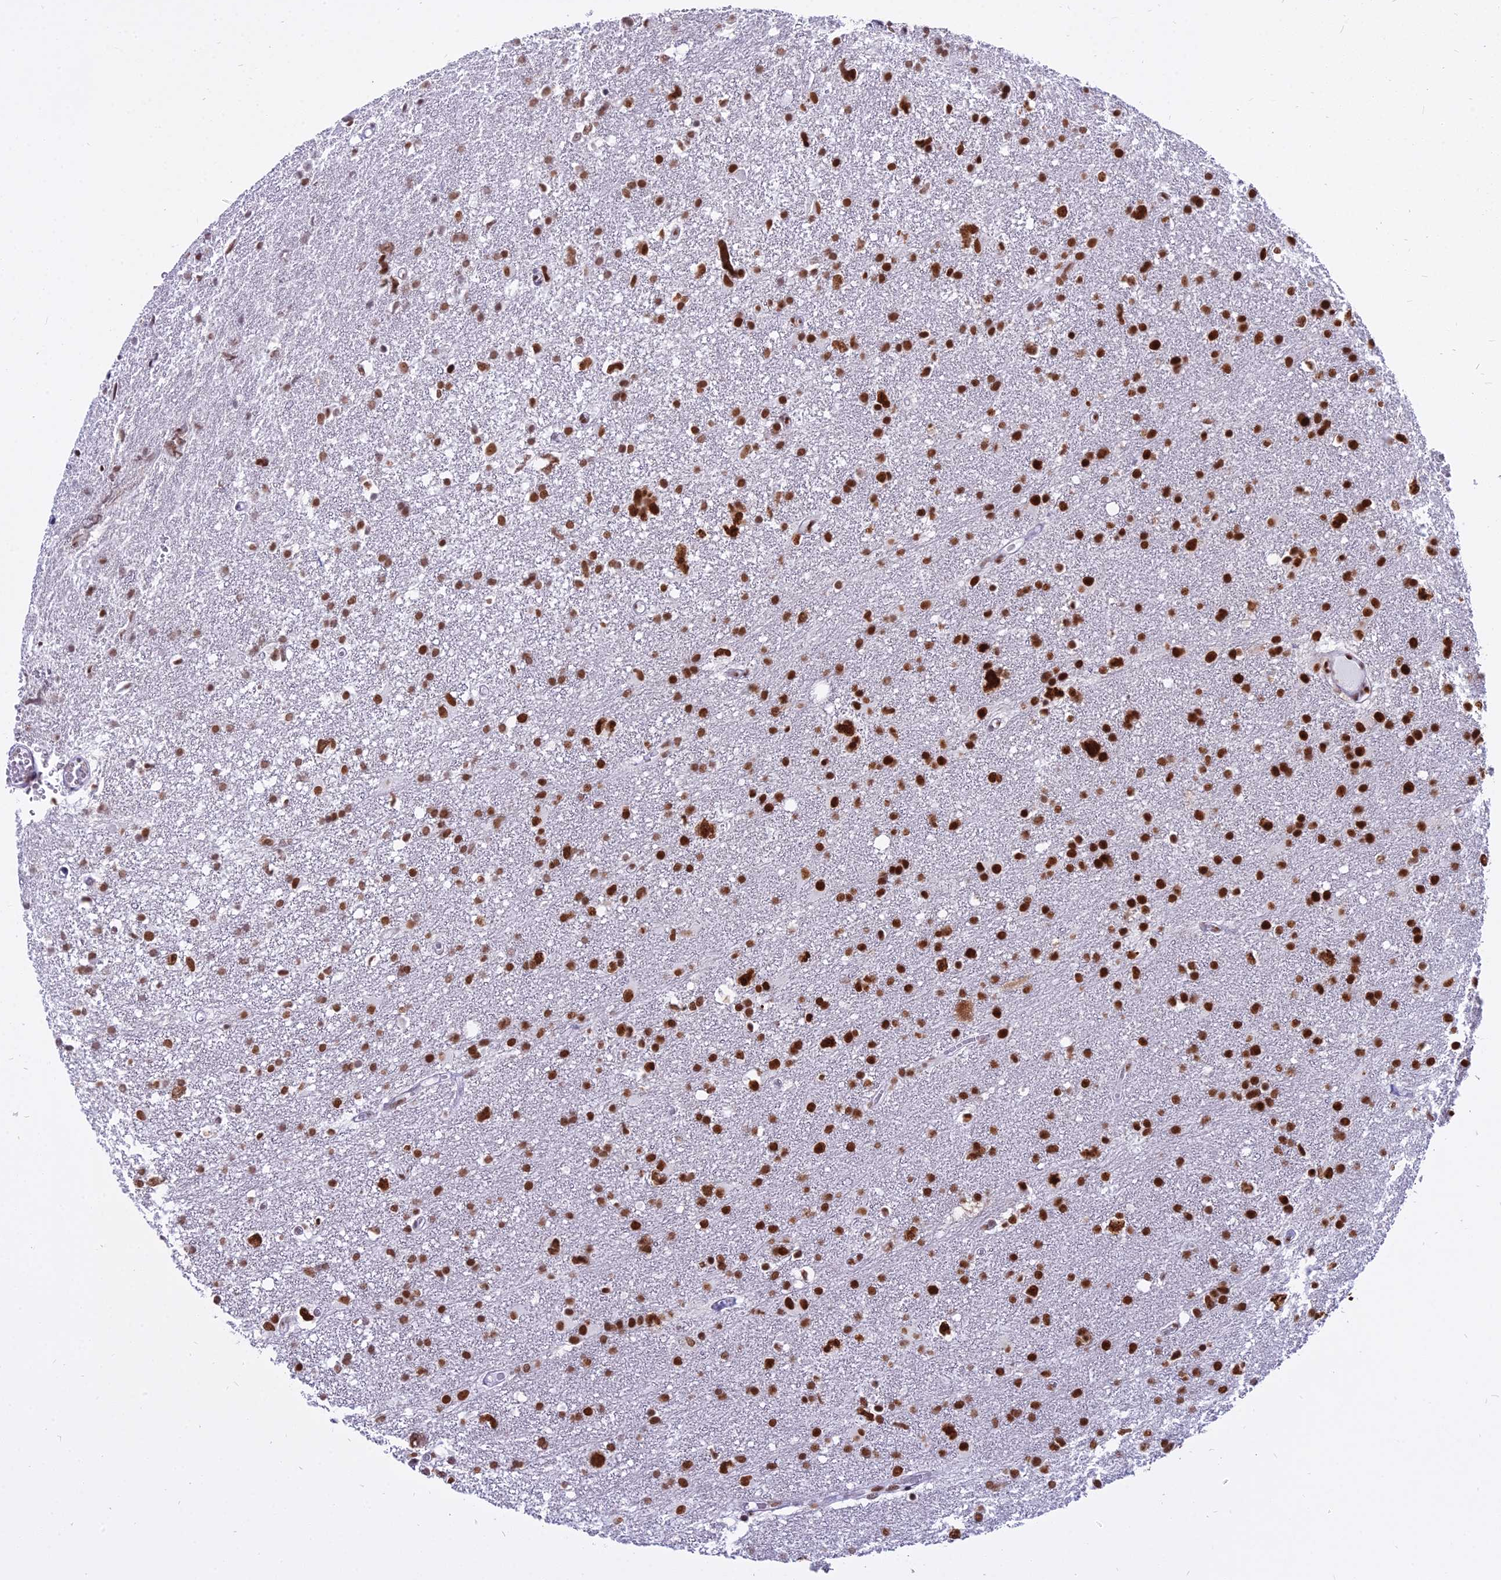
{"staining": {"intensity": "strong", "quantity": ">75%", "location": "nuclear"}, "tissue": "glioma", "cell_type": "Tumor cells", "image_type": "cancer", "snomed": [{"axis": "morphology", "description": "Glioma, malignant, High grade"}, {"axis": "topography", "description": "Brain"}], "caption": "Malignant glioma (high-grade) stained with a protein marker exhibits strong staining in tumor cells.", "gene": "PARP1", "patient": {"sex": "male", "age": 61}}